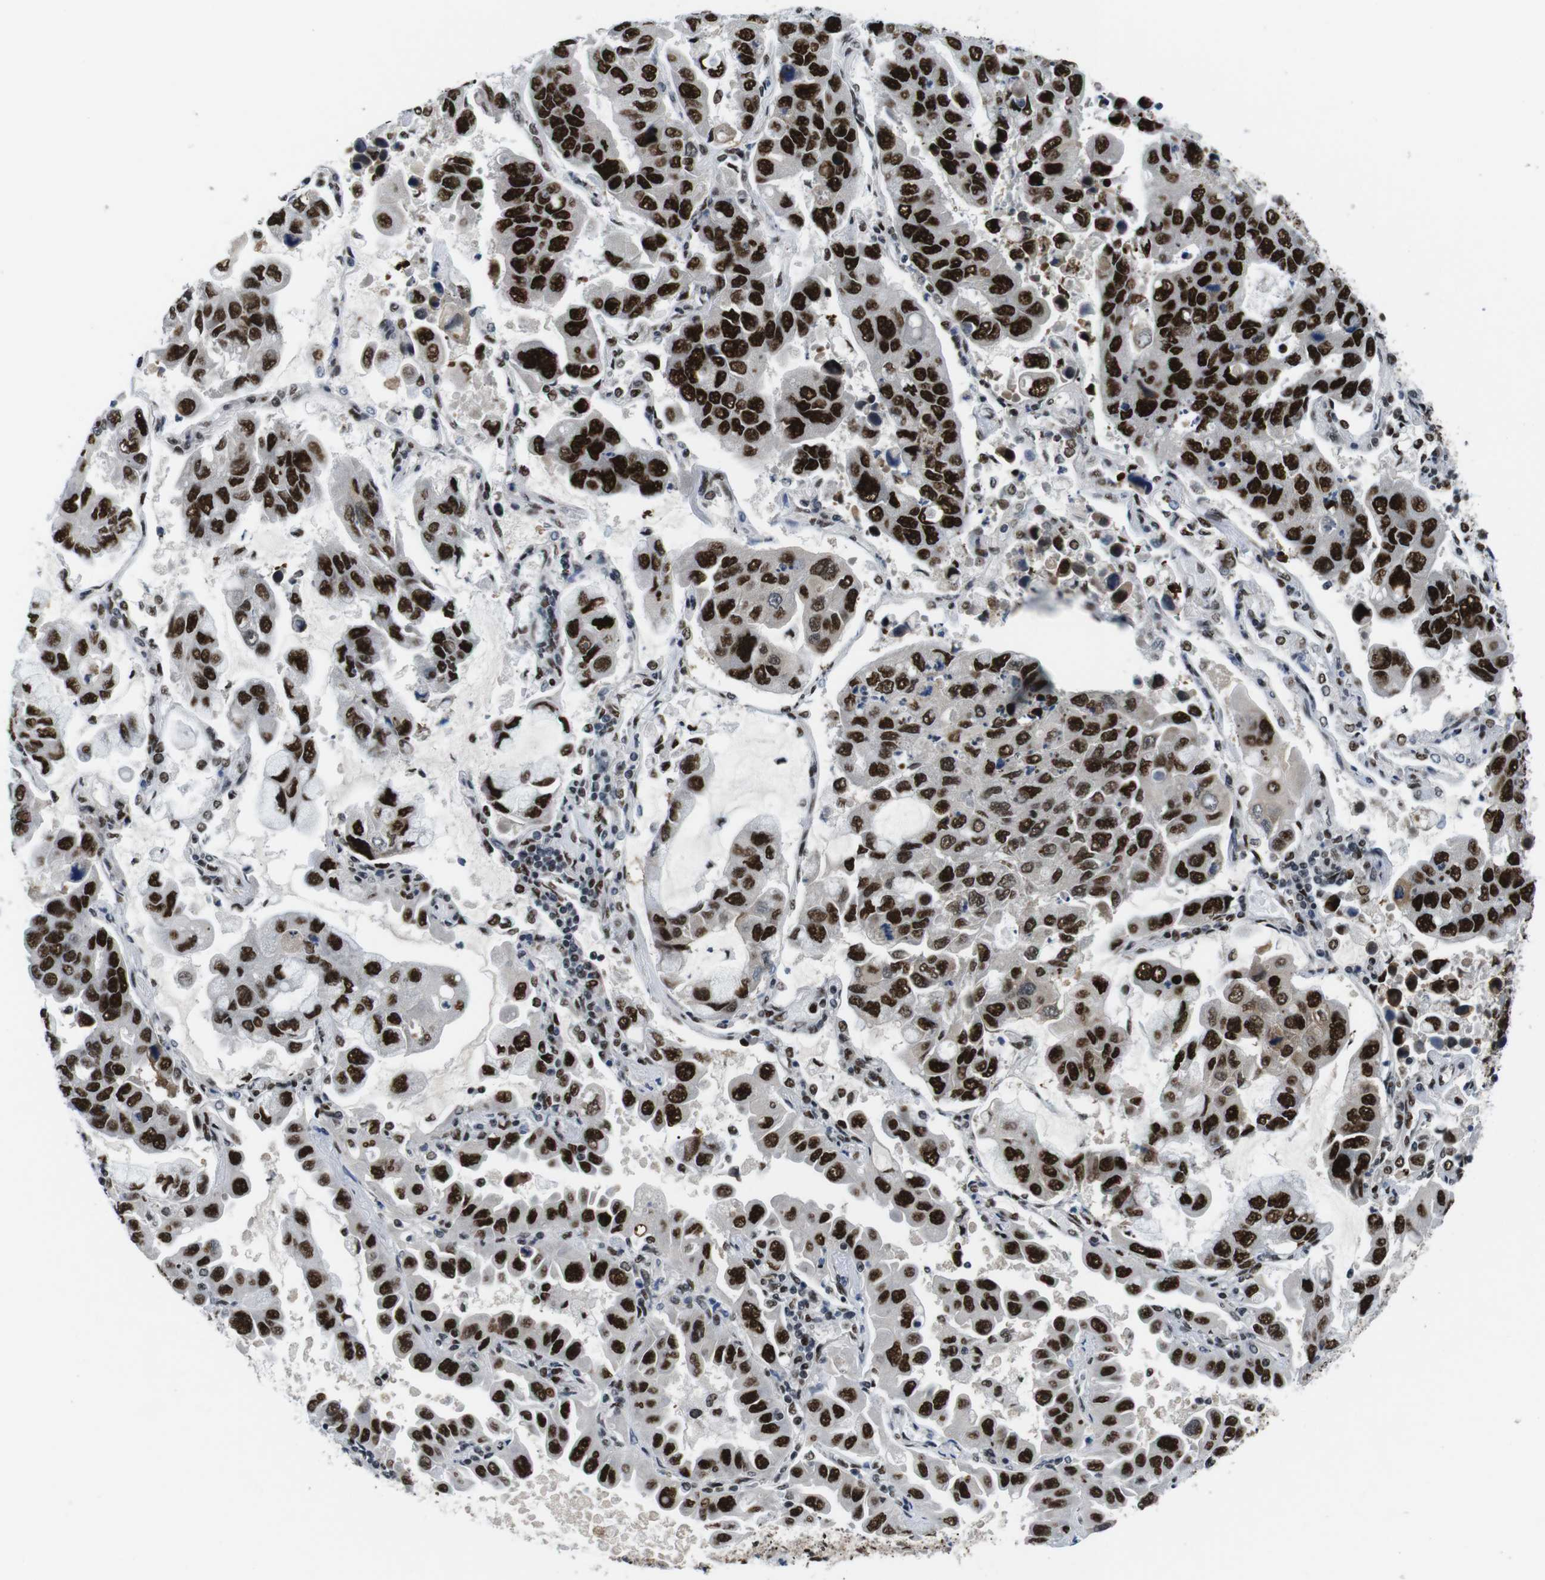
{"staining": {"intensity": "strong", "quantity": ">75%", "location": "nuclear"}, "tissue": "lung cancer", "cell_type": "Tumor cells", "image_type": "cancer", "snomed": [{"axis": "morphology", "description": "Adenocarcinoma, NOS"}, {"axis": "topography", "description": "Lung"}], "caption": "Human lung cancer (adenocarcinoma) stained with a protein marker demonstrates strong staining in tumor cells.", "gene": "PSME3", "patient": {"sex": "male", "age": 64}}